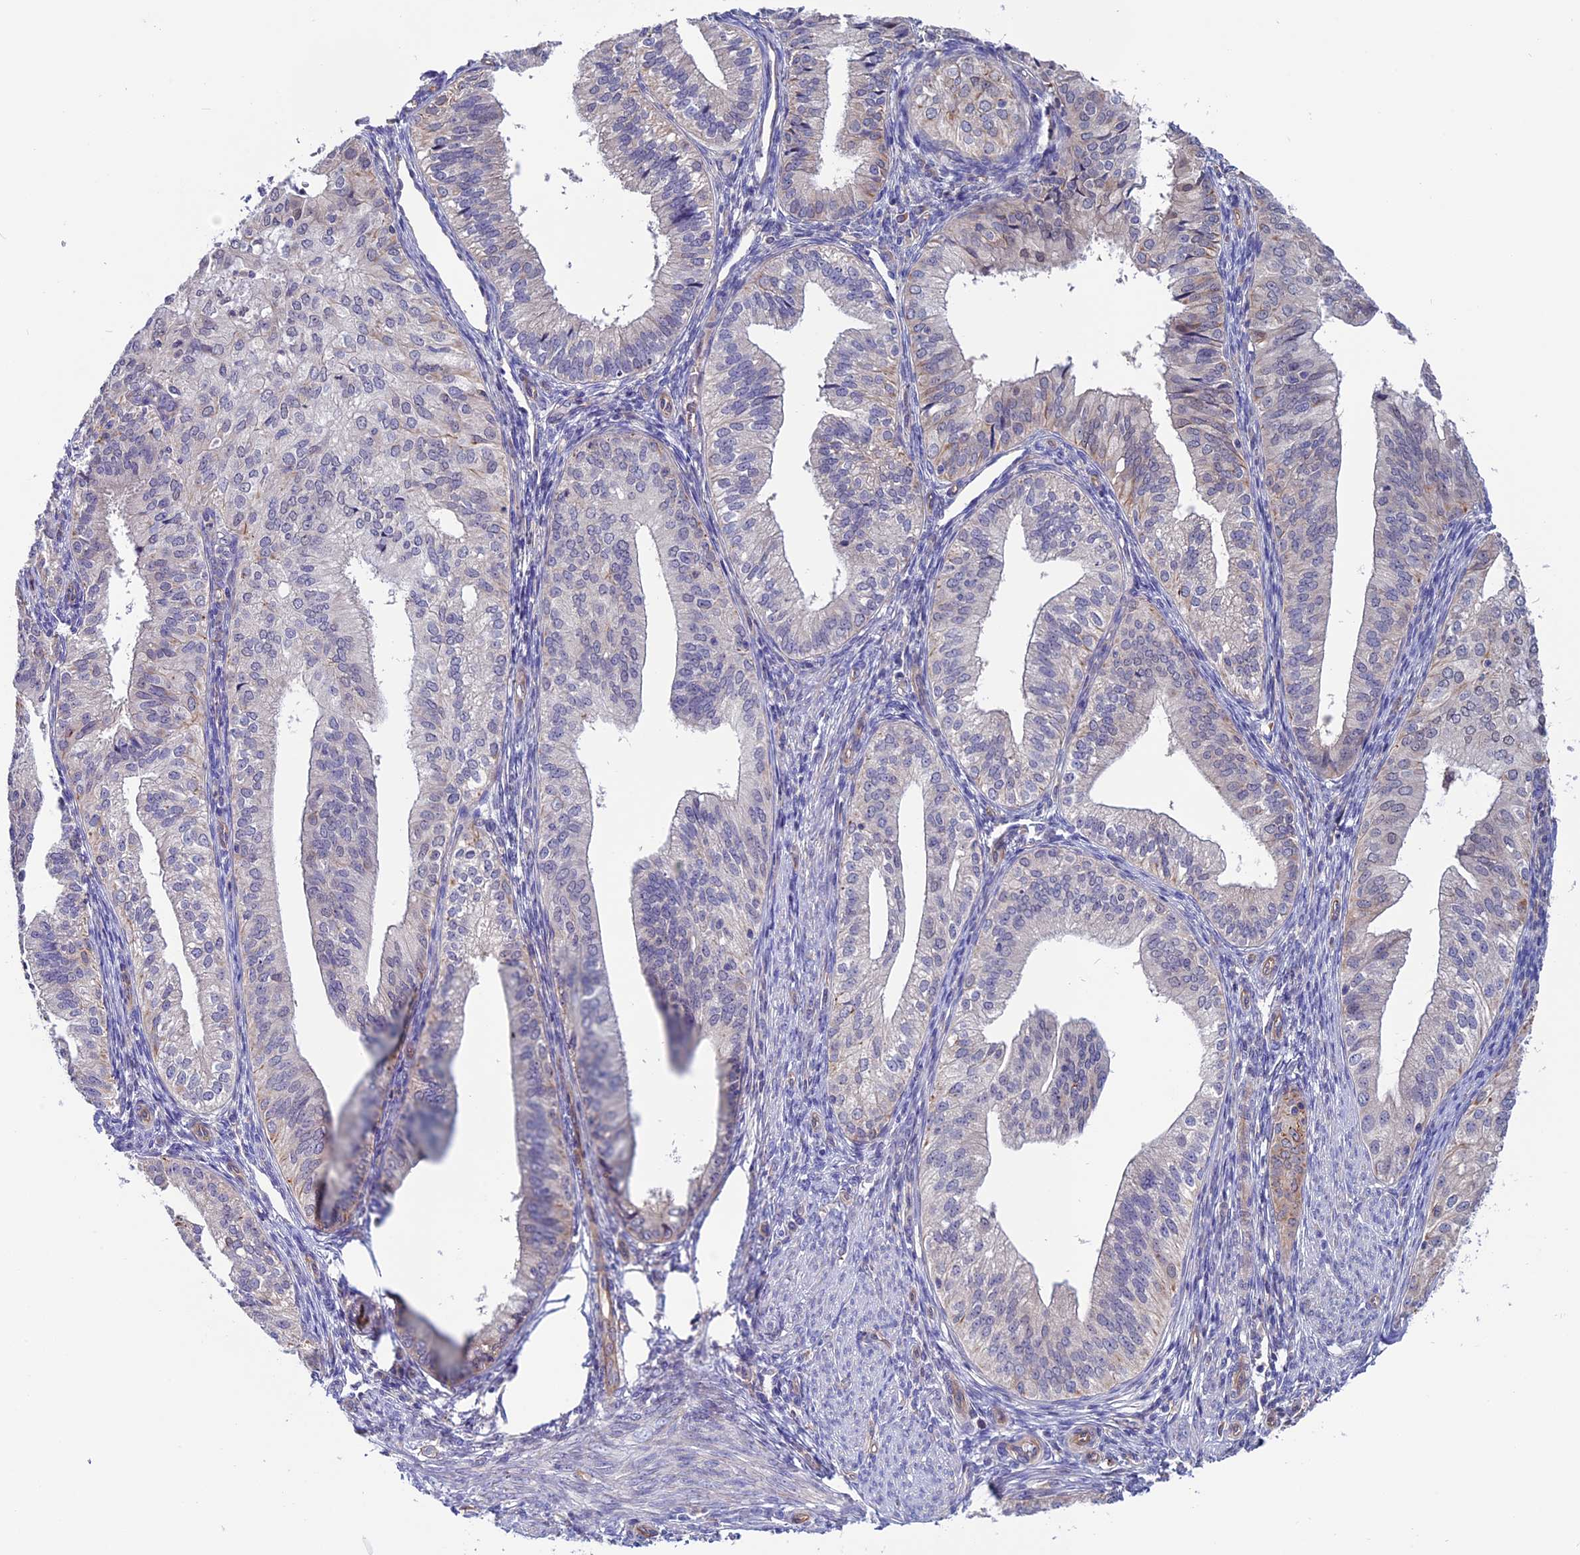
{"staining": {"intensity": "negative", "quantity": "none", "location": "none"}, "tissue": "endometrial cancer", "cell_type": "Tumor cells", "image_type": "cancer", "snomed": [{"axis": "morphology", "description": "Adenocarcinoma, NOS"}, {"axis": "topography", "description": "Endometrium"}], "caption": "DAB immunohistochemical staining of adenocarcinoma (endometrial) reveals no significant positivity in tumor cells.", "gene": "PDILT", "patient": {"sex": "female", "age": 50}}